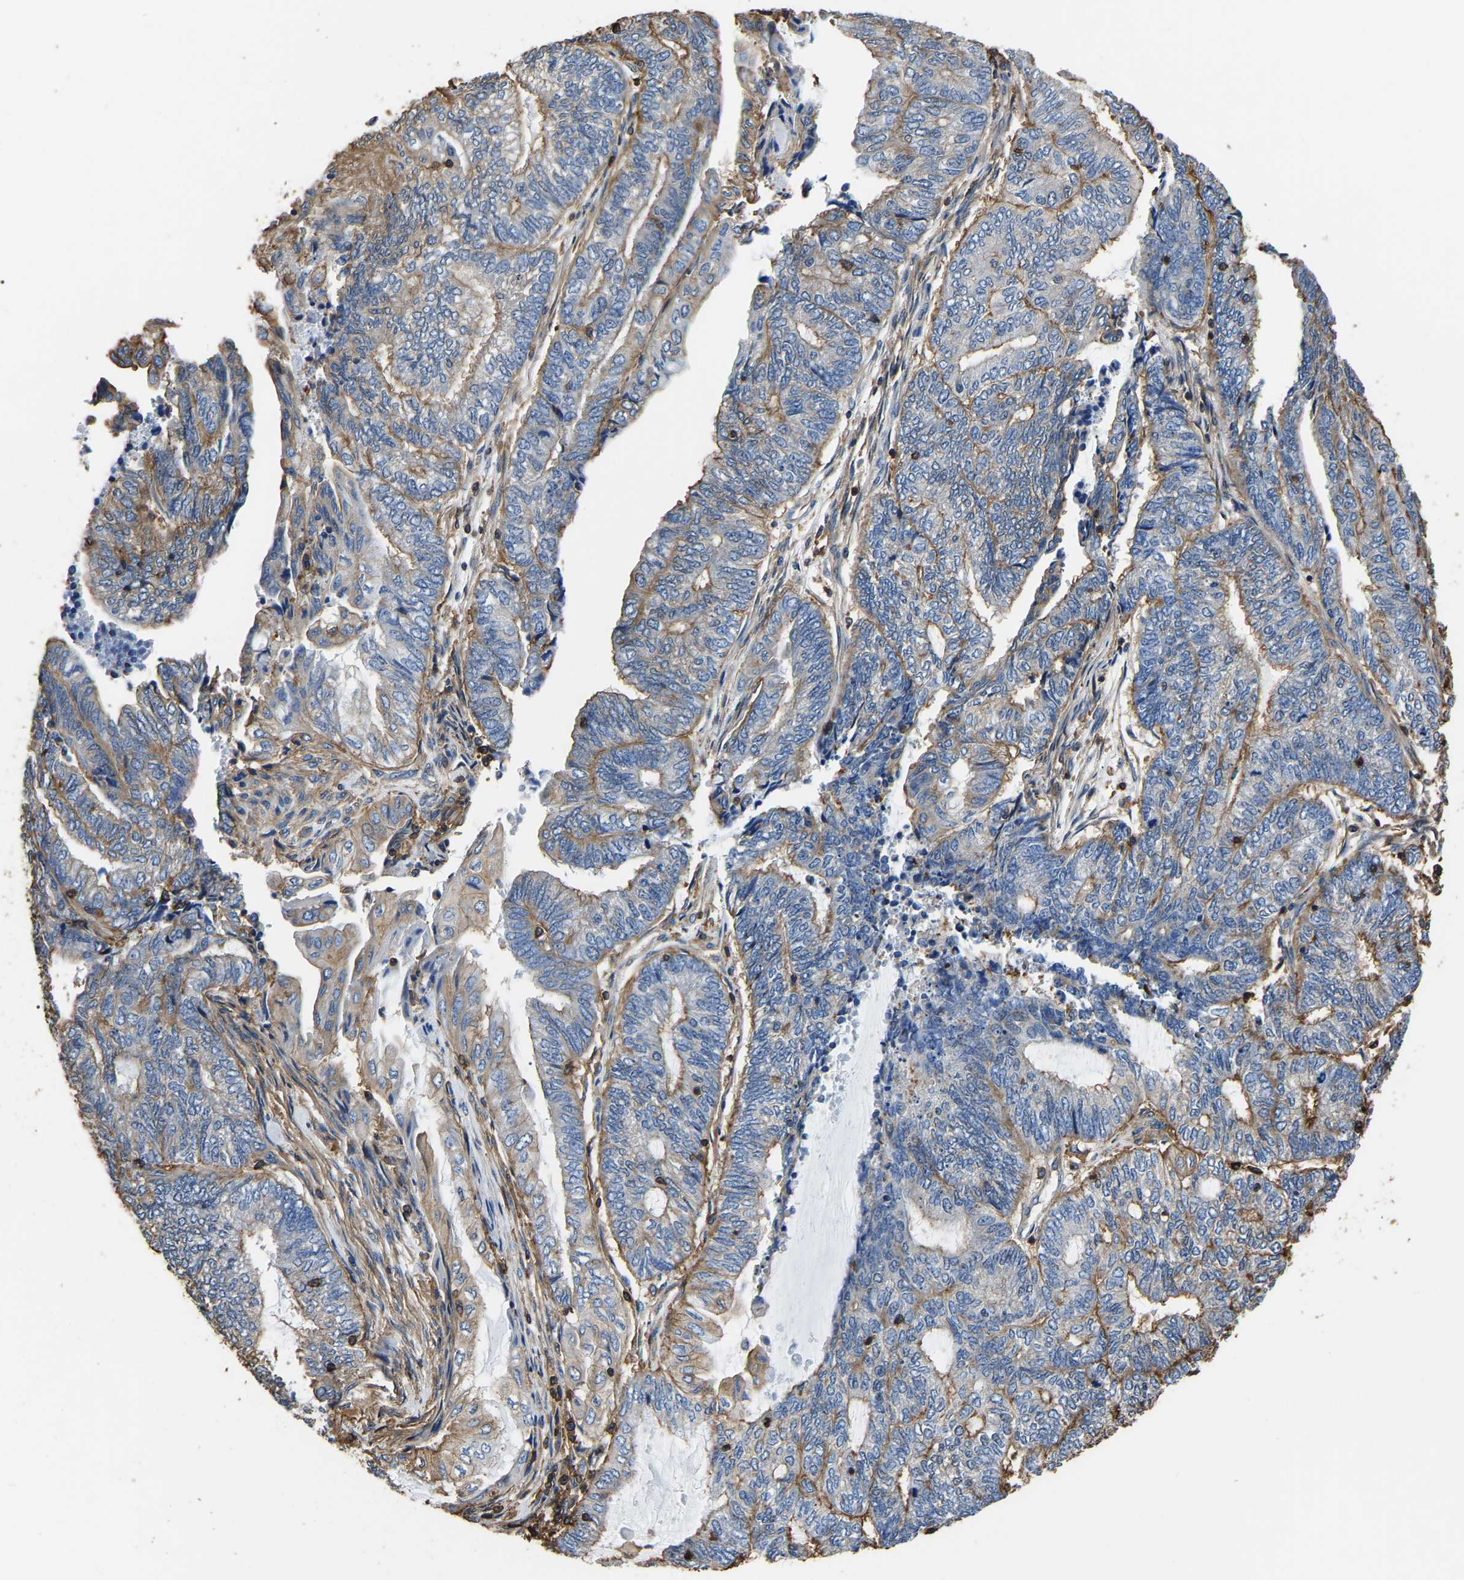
{"staining": {"intensity": "moderate", "quantity": "25%-75%", "location": "cytoplasmic/membranous"}, "tissue": "endometrial cancer", "cell_type": "Tumor cells", "image_type": "cancer", "snomed": [{"axis": "morphology", "description": "Adenocarcinoma, NOS"}, {"axis": "topography", "description": "Uterus"}, {"axis": "topography", "description": "Endometrium"}], "caption": "IHC (DAB) staining of human endometrial cancer (adenocarcinoma) shows moderate cytoplasmic/membranous protein staining in approximately 25%-75% of tumor cells.", "gene": "ARMT1", "patient": {"sex": "female", "age": 70}}